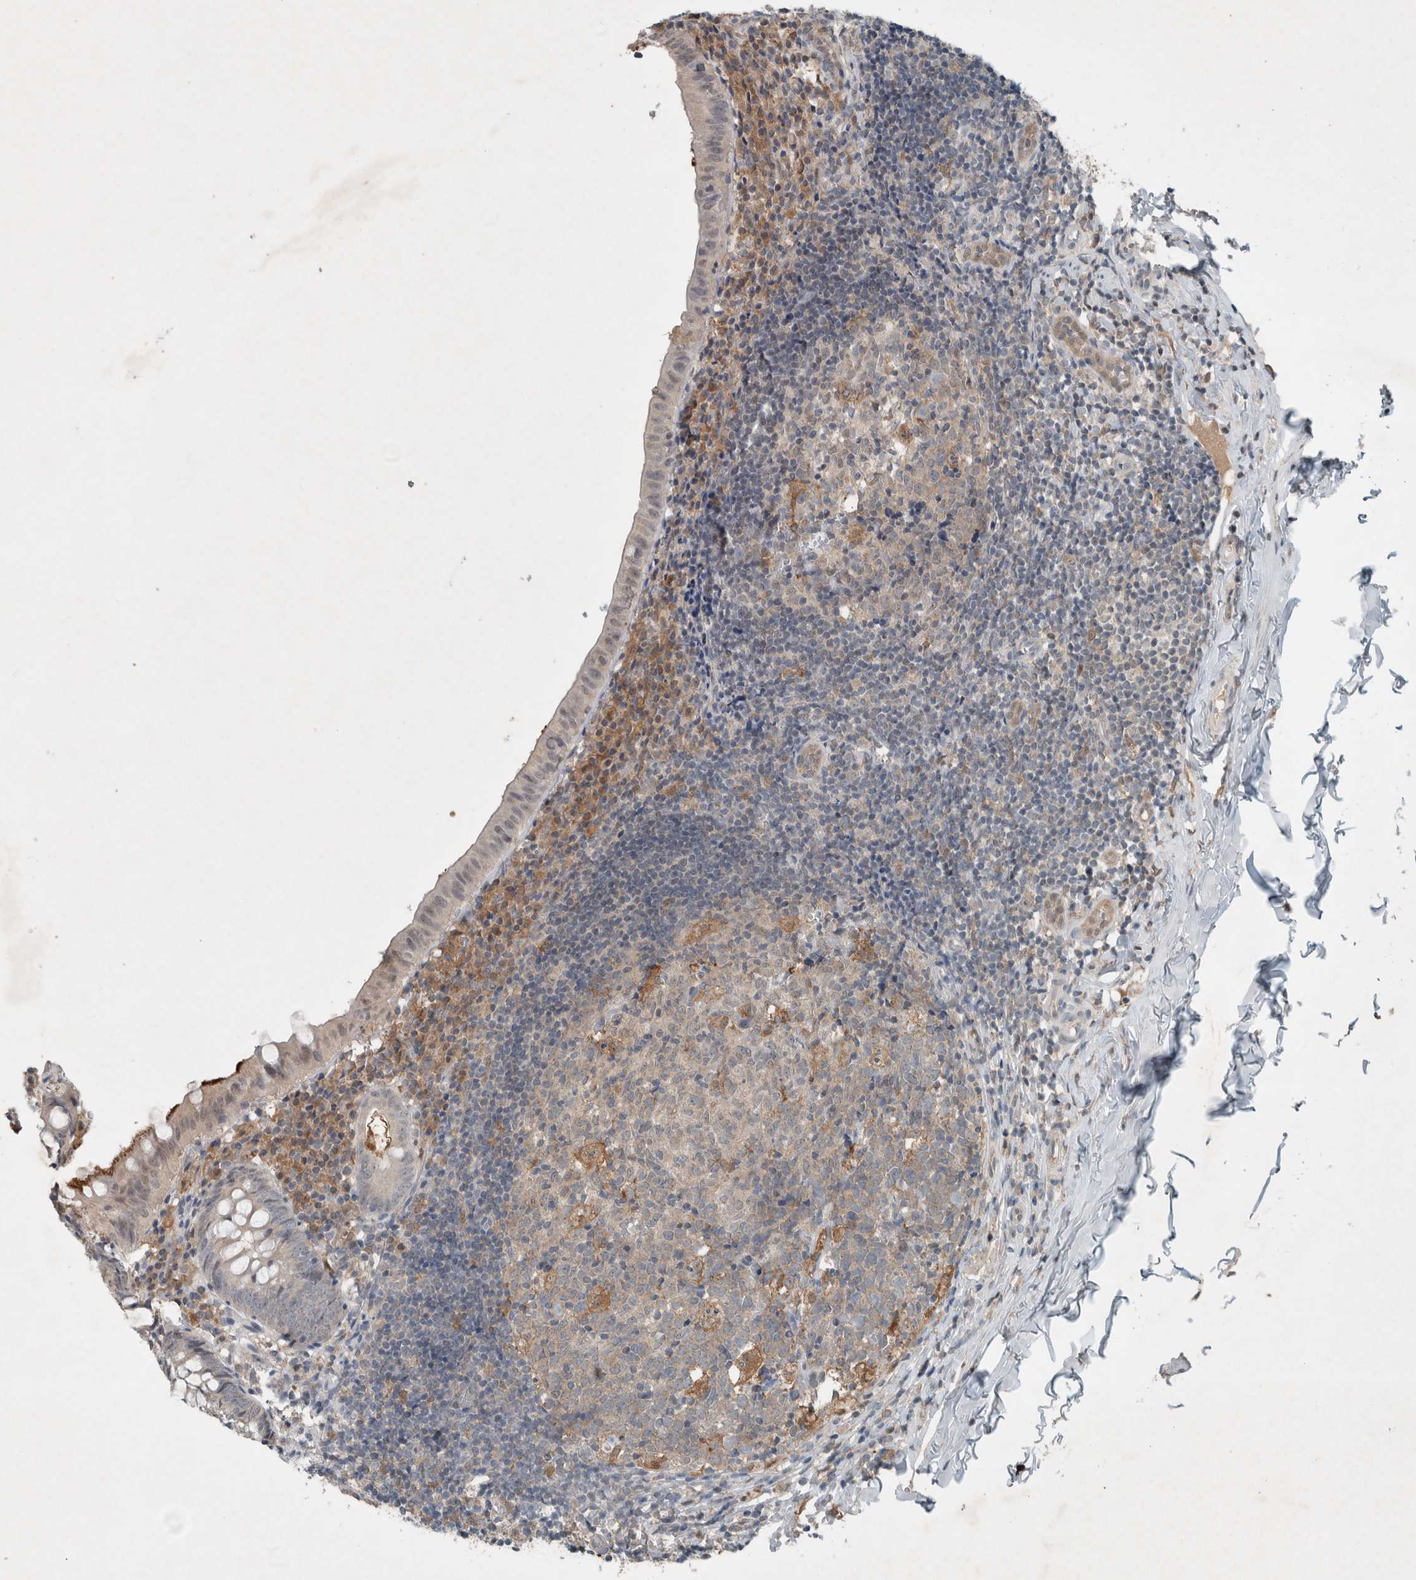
{"staining": {"intensity": "negative", "quantity": "none", "location": "none"}, "tissue": "appendix", "cell_type": "Glandular cells", "image_type": "normal", "snomed": [{"axis": "morphology", "description": "Normal tissue, NOS"}, {"axis": "topography", "description": "Appendix"}], "caption": "Immunohistochemistry (IHC) image of unremarkable appendix: appendix stained with DAB (3,3'-diaminobenzidine) reveals no significant protein positivity in glandular cells.", "gene": "ENSG00000285245", "patient": {"sex": "male", "age": 8}}